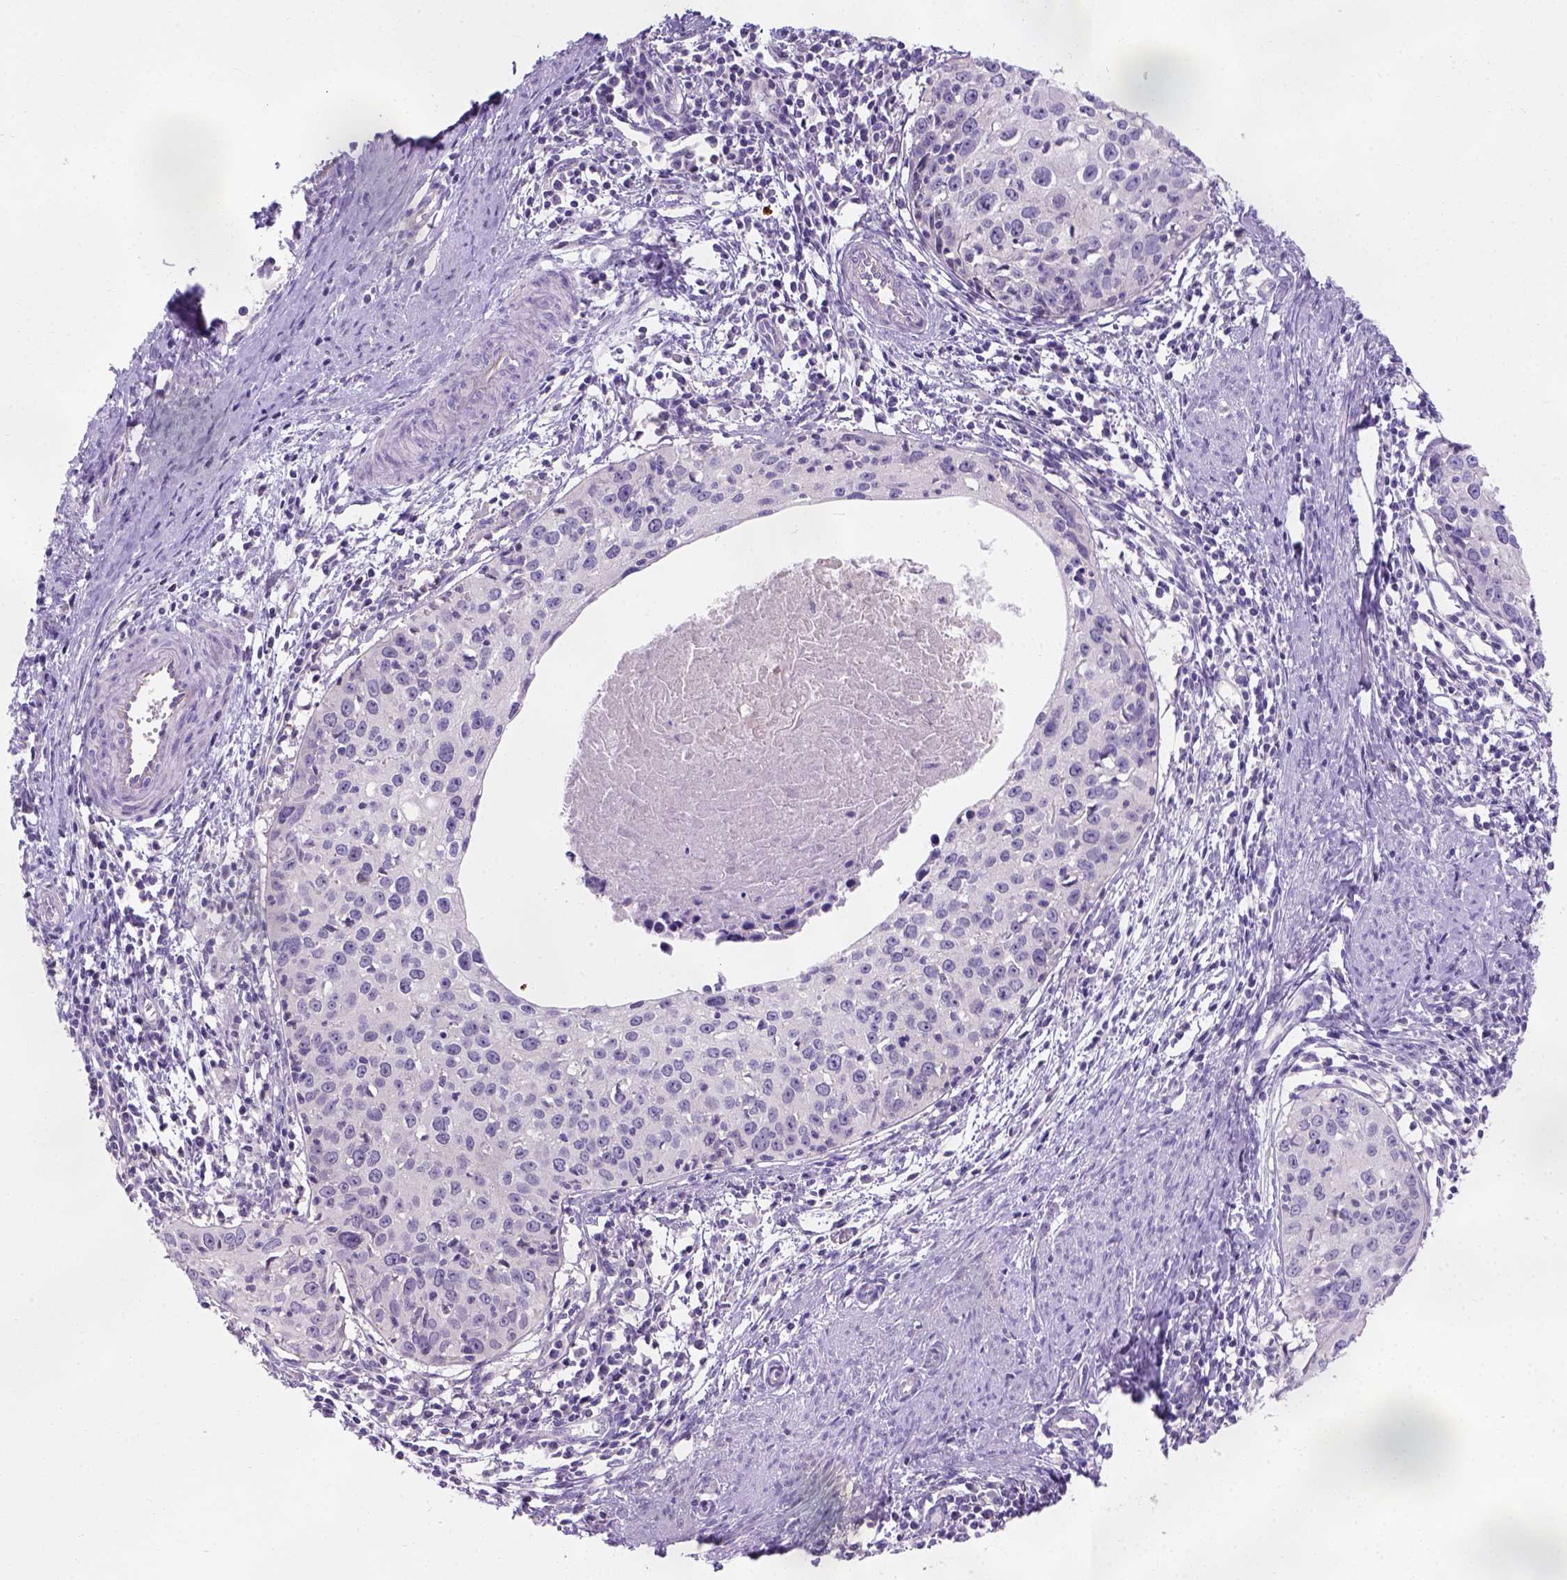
{"staining": {"intensity": "negative", "quantity": "none", "location": "none"}, "tissue": "cervical cancer", "cell_type": "Tumor cells", "image_type": "cancer", "snomed": [{"axis": "morphology", "description": "Squamous cell carcinoma, NOS"}, {"axis": "topography", "description": "Cervix"}], "caption": "DAB (3,3'-diaminobenzidine) immunohistochemical staining of cervical squamous cell carcinoma demonstrates no significant positivity in tumor cells.", "gene": "C20orf144", "patient": {"sex": "female", "age": 40}}